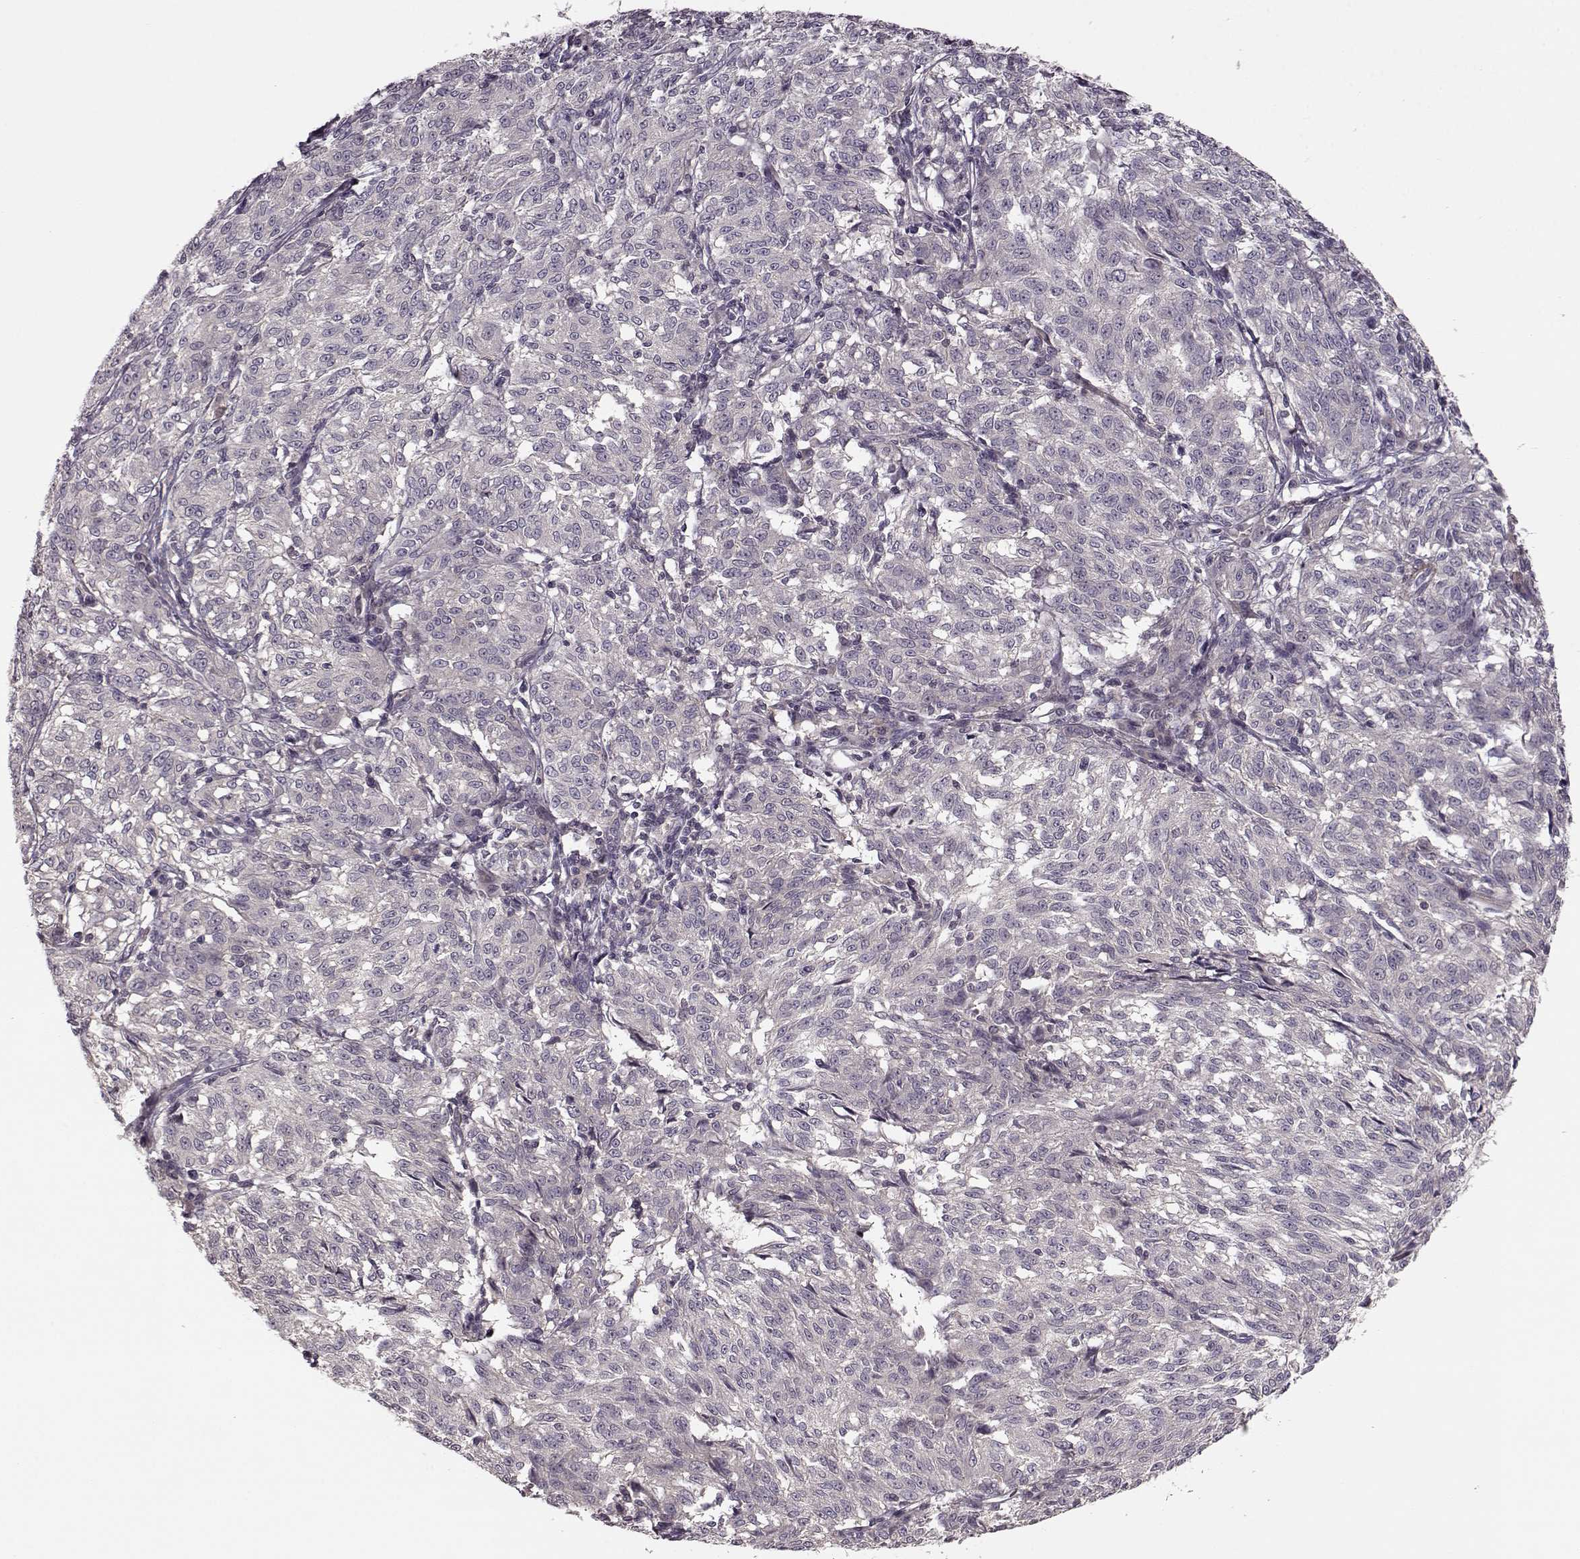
{"staining": {"intensity": "negative", "quantity": "none", "location": "none"}, "tissue": "melanoma", "cell_type": "Tumor cells", "image_type": "cancer", "snomed": [{"axis": "morphology", "description": "Malignant melanoma, NOS"}, {"axis": "topography", "description": "Skin"}], "caption": "IHC photomicrograph of human malignant melanoma stained for a protein (brown), which displays no staining in tumor cells.", "gene": "SLAIN2", "patient": {"sex": "female", "age": 72}}